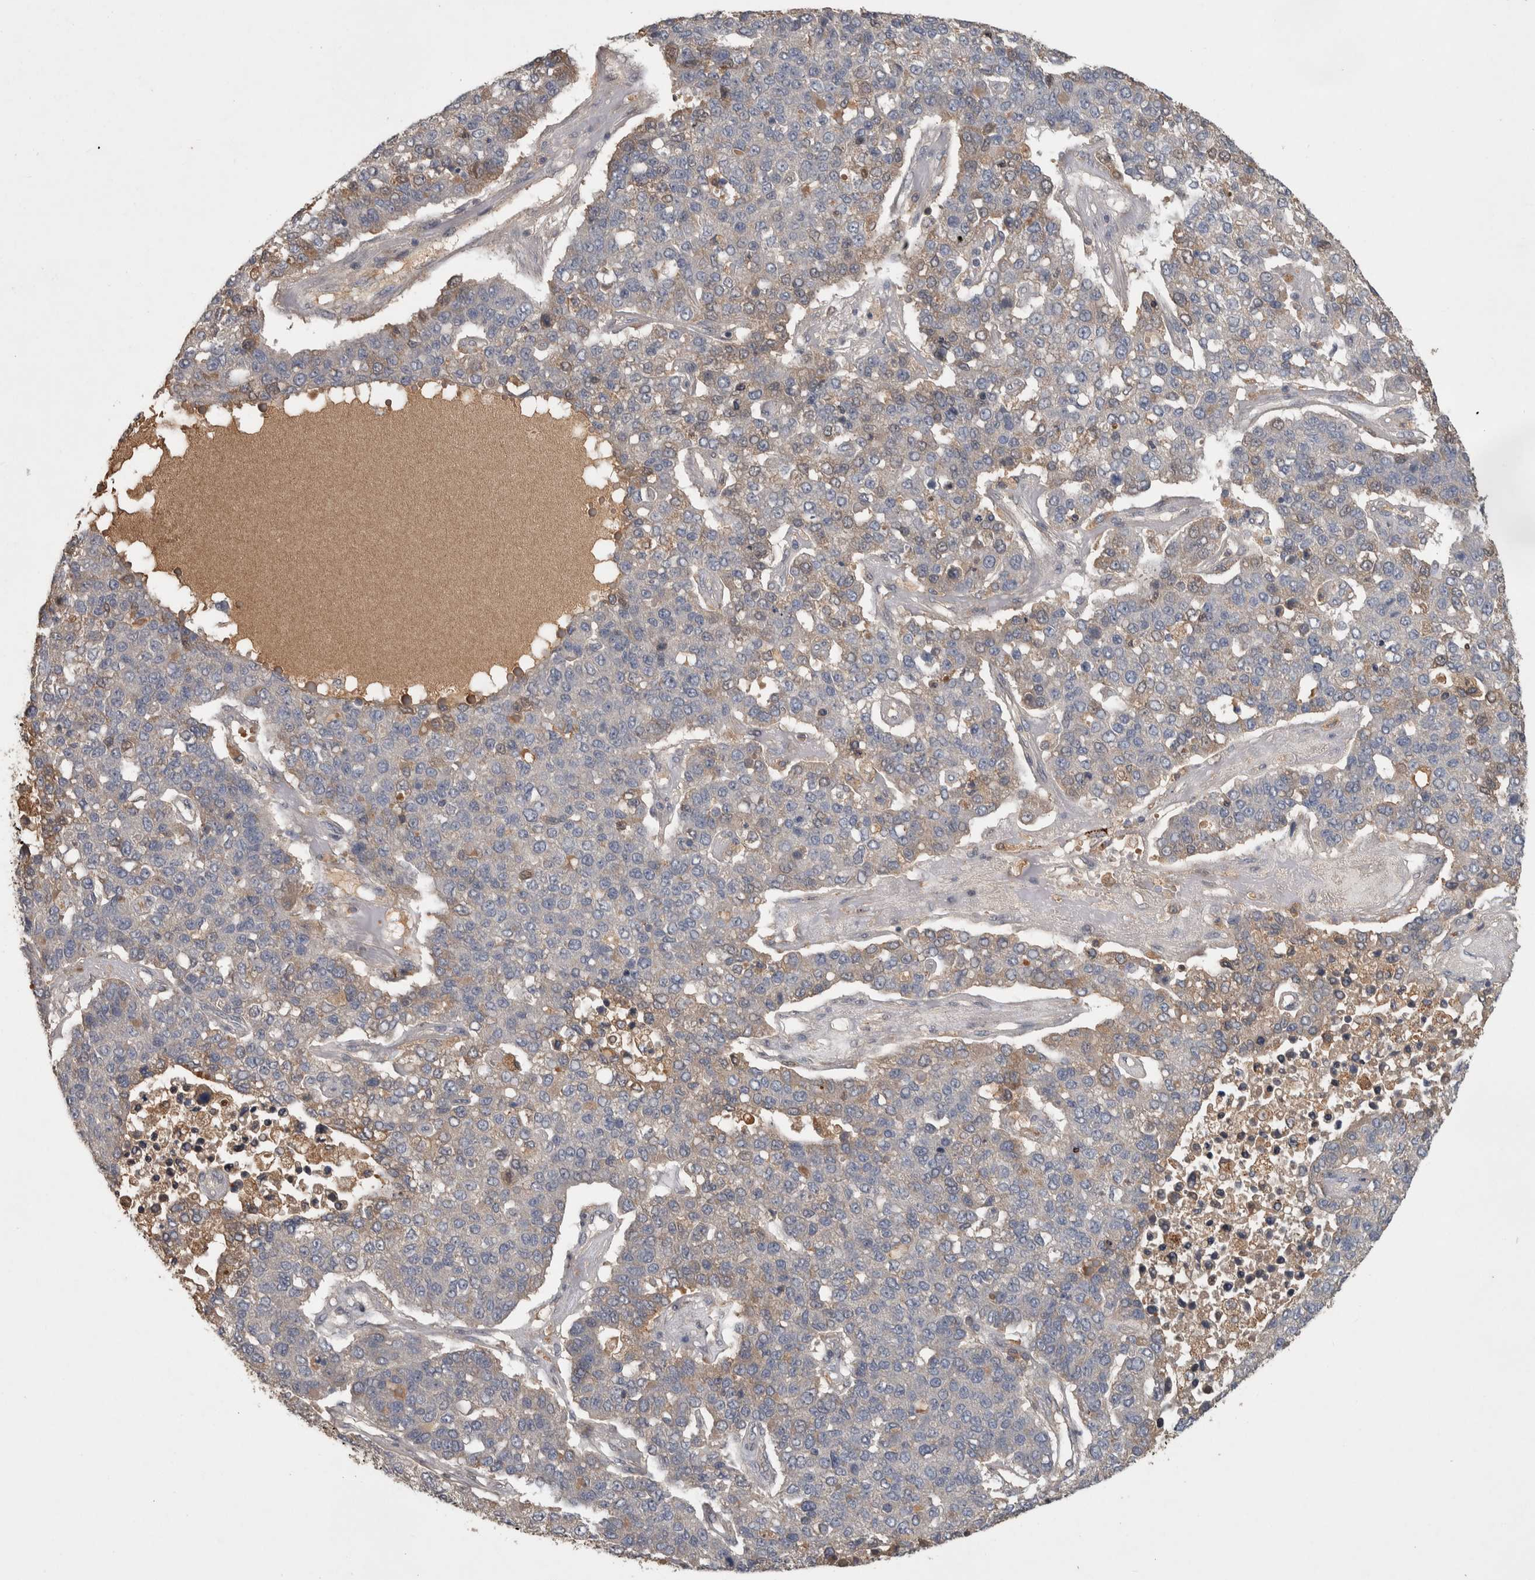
{"staining": {"intensity": "weak", "quantity": "25%-75%", "location": "nuclear"}, "tissue": "pancreatic cancer", "cell_type": "Tumor cells", "image_type": "cancer", "snomed": [{"axis": "morphology", "description": "Adenocarcinoma, NOS"}, {"axis": "topography", "description": "Pancreas"}], "caption": "Immunohistochemistry (IHC) of pancreatic adenocarcinoma shows low levels of weak nuclear staining in about 25%-75% of tumor cells.", "gene": "CHRM3", "patient": {"sex": "female", "age": 61}}